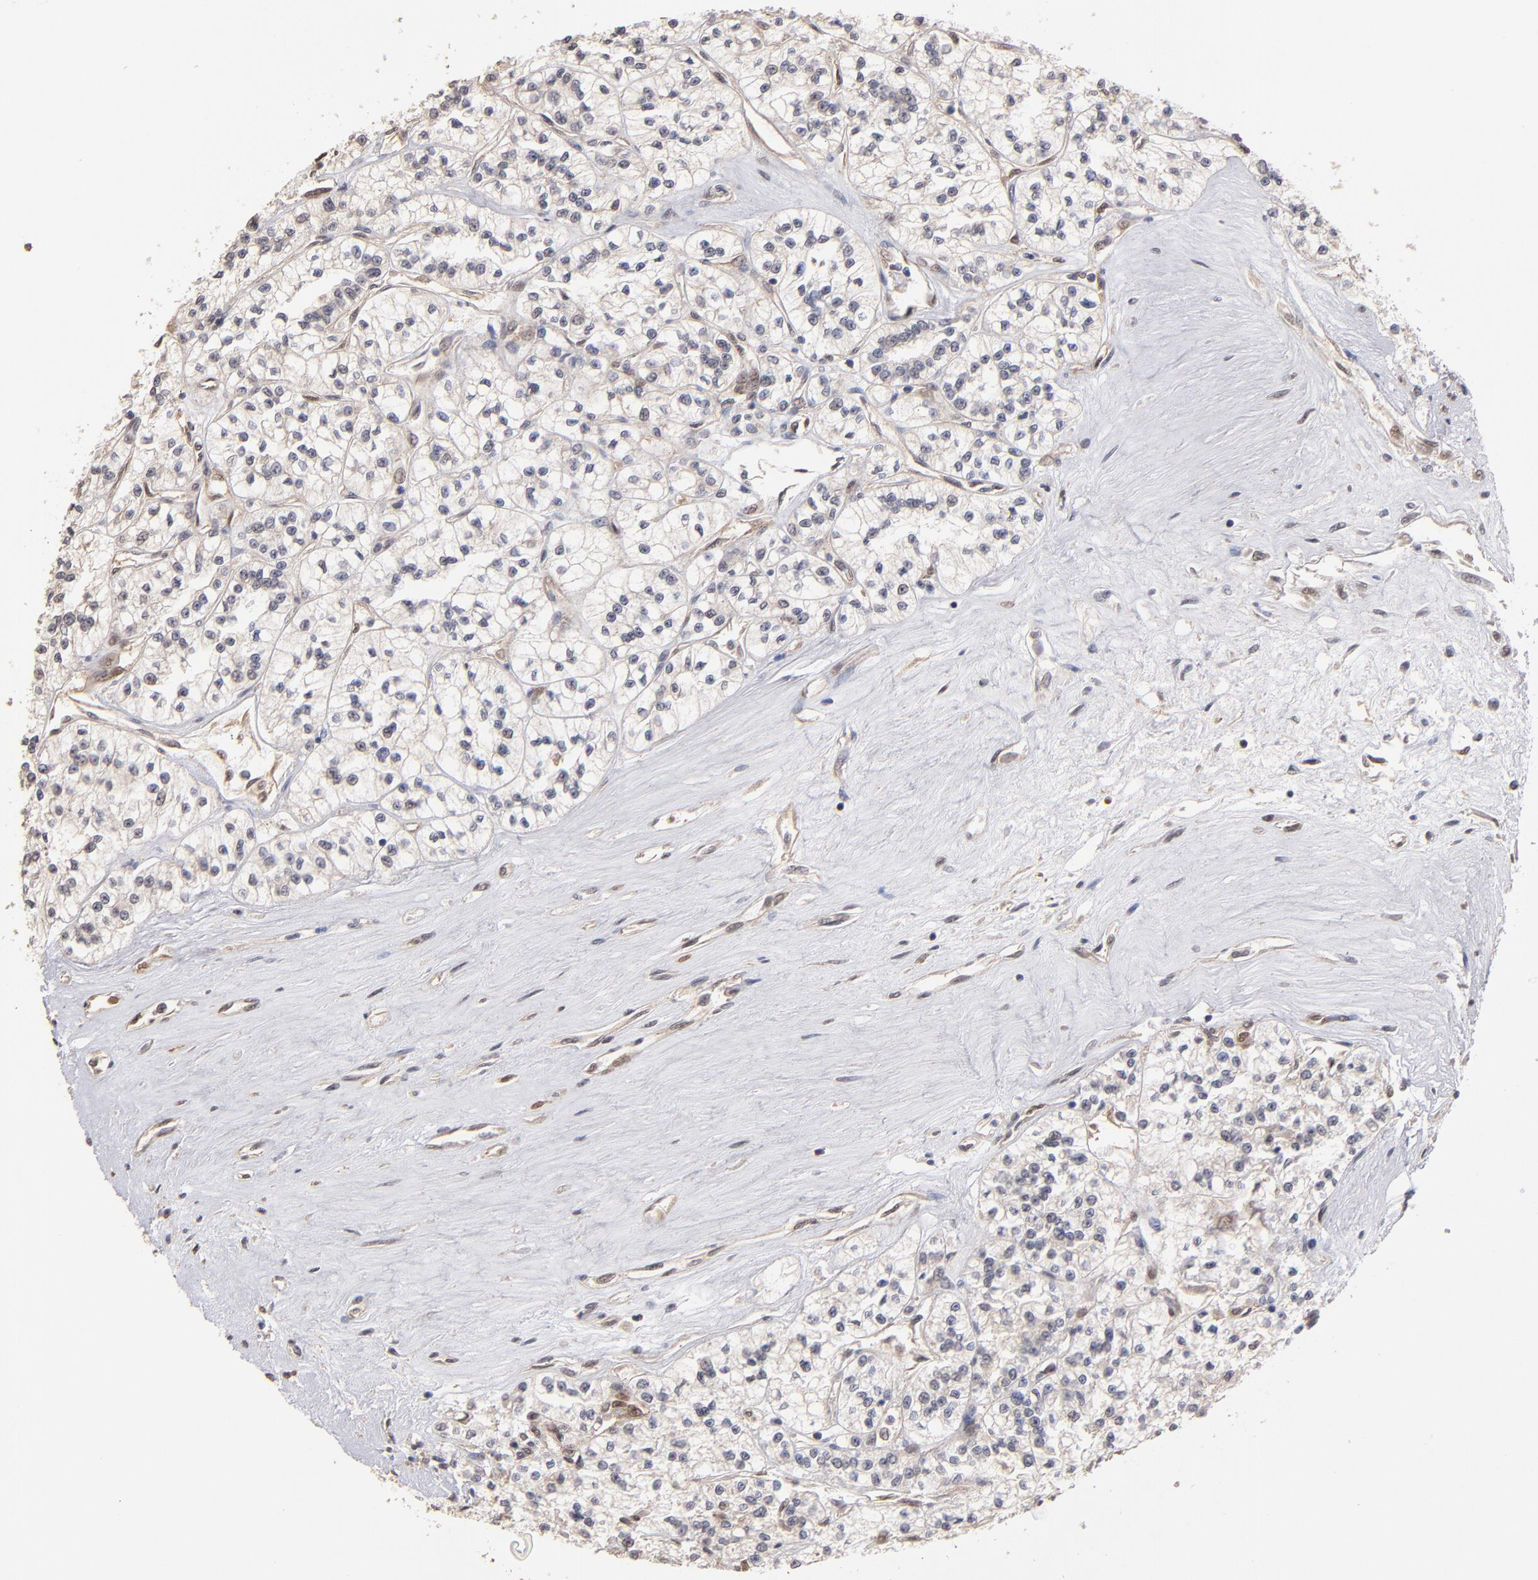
{"staining": {"intensity": "negative", "quantity": "none", "location": "none"}, "tissue": "renal cancer", "cell_type": "Tumor cells", "image_type": "cancer", "snomed": [{"axis": "morphology", "description": "Adenocarcinoma, NOS"}, {"axis": "topography", "description": "Kidney"}], "caption": "Tumor cells show no significant protein expression in adenocarcinoma (renal).", "gene": "PSMD10", "patient": {"sex": "female", "age": 76}}